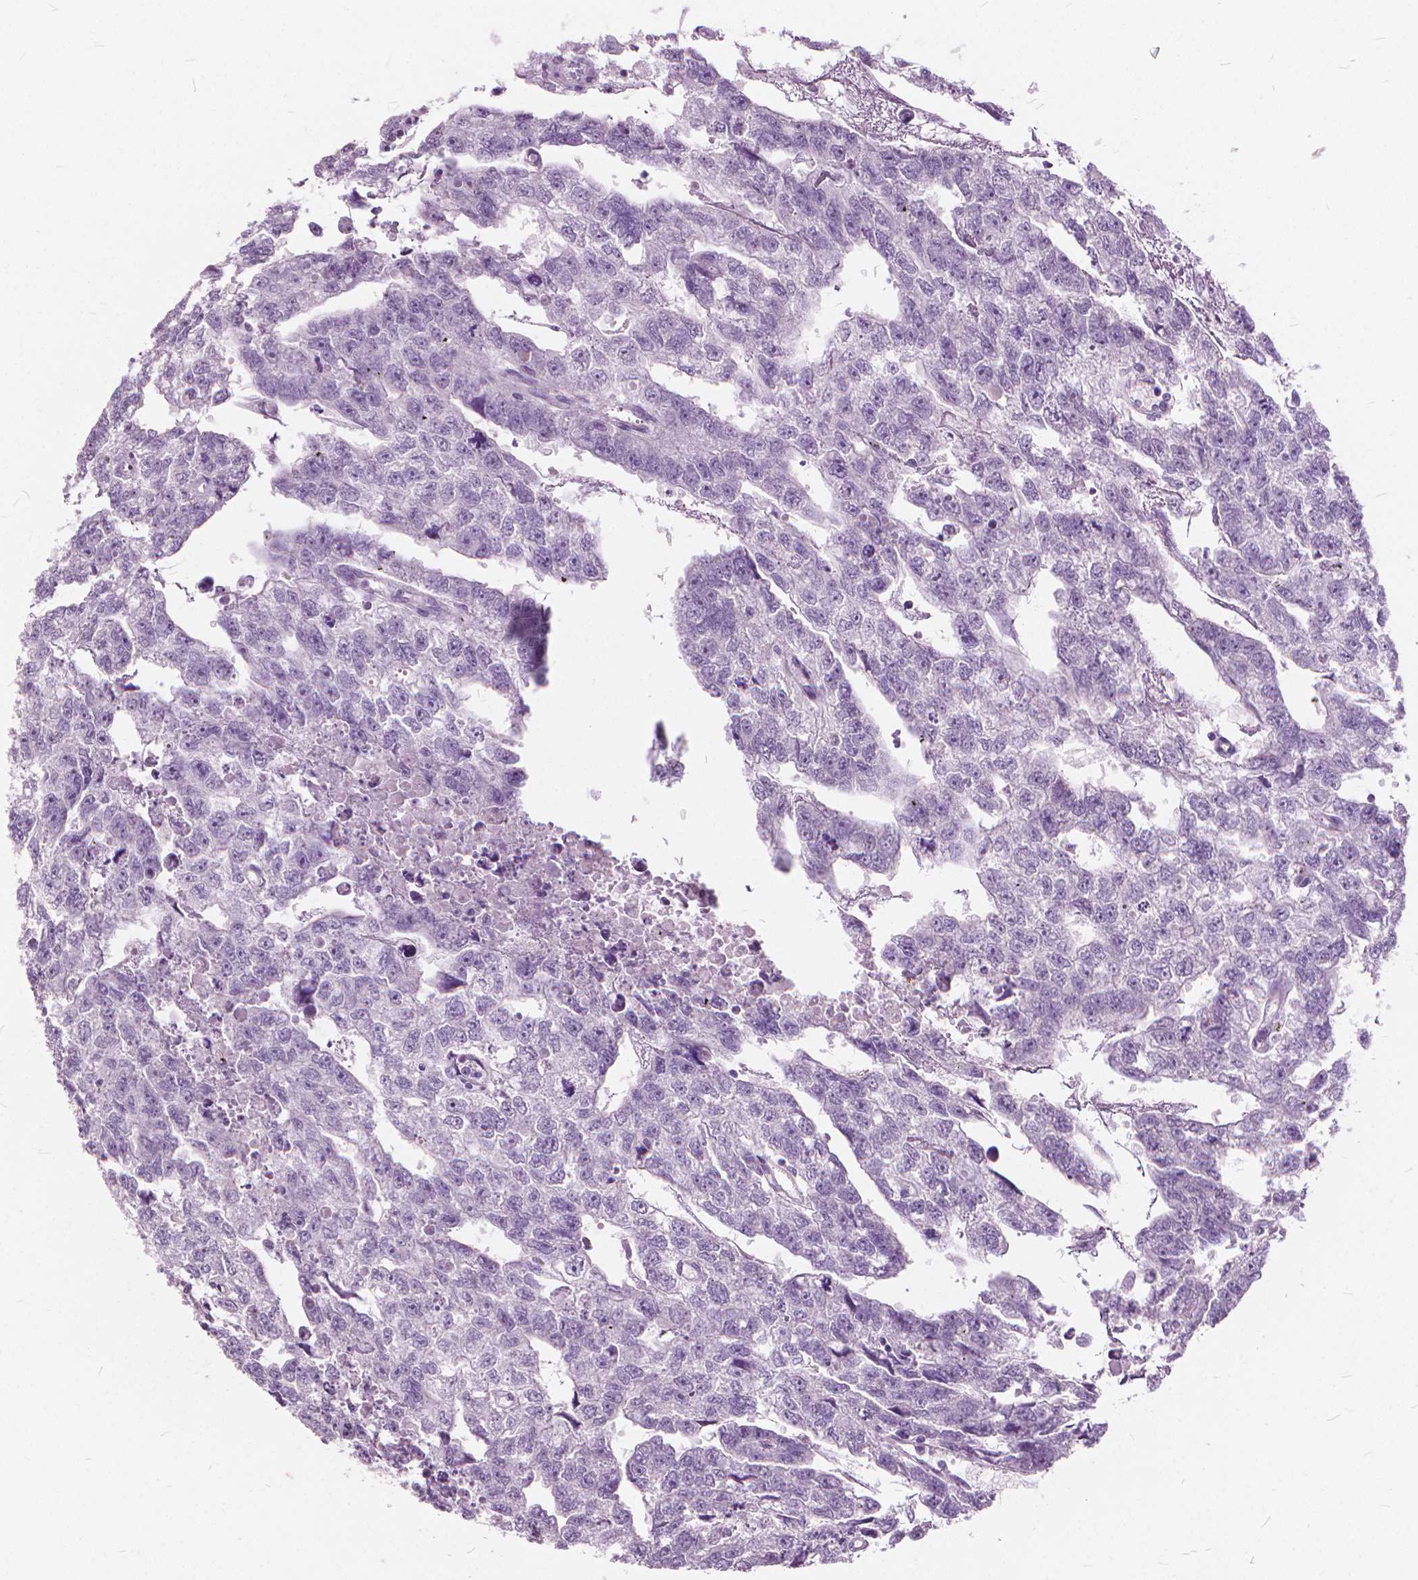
{"staining": {"intensity": "negative", "quantity": "none", "location": "none"}, "tissue": "testis cancer", "cell_type": "Tumor cells", "image_type": "cancer", "snomed": [{"axis": "morphology", "description": "Carcinoma, Embryonal, NOS"}, {"axis": "morphology", "description": "Teratoma, malignant, NOS"}, {"axis": "topography", "description": "Testis"}], "caption": "High power microscopy image of an immunohistochemistry (IHC) histopathology image of embryonal carcinoma (testis), revealing no significant positivity in tumor cells.", "gene": "DNM1", "patient": {"sex": "male", "age": 44}}